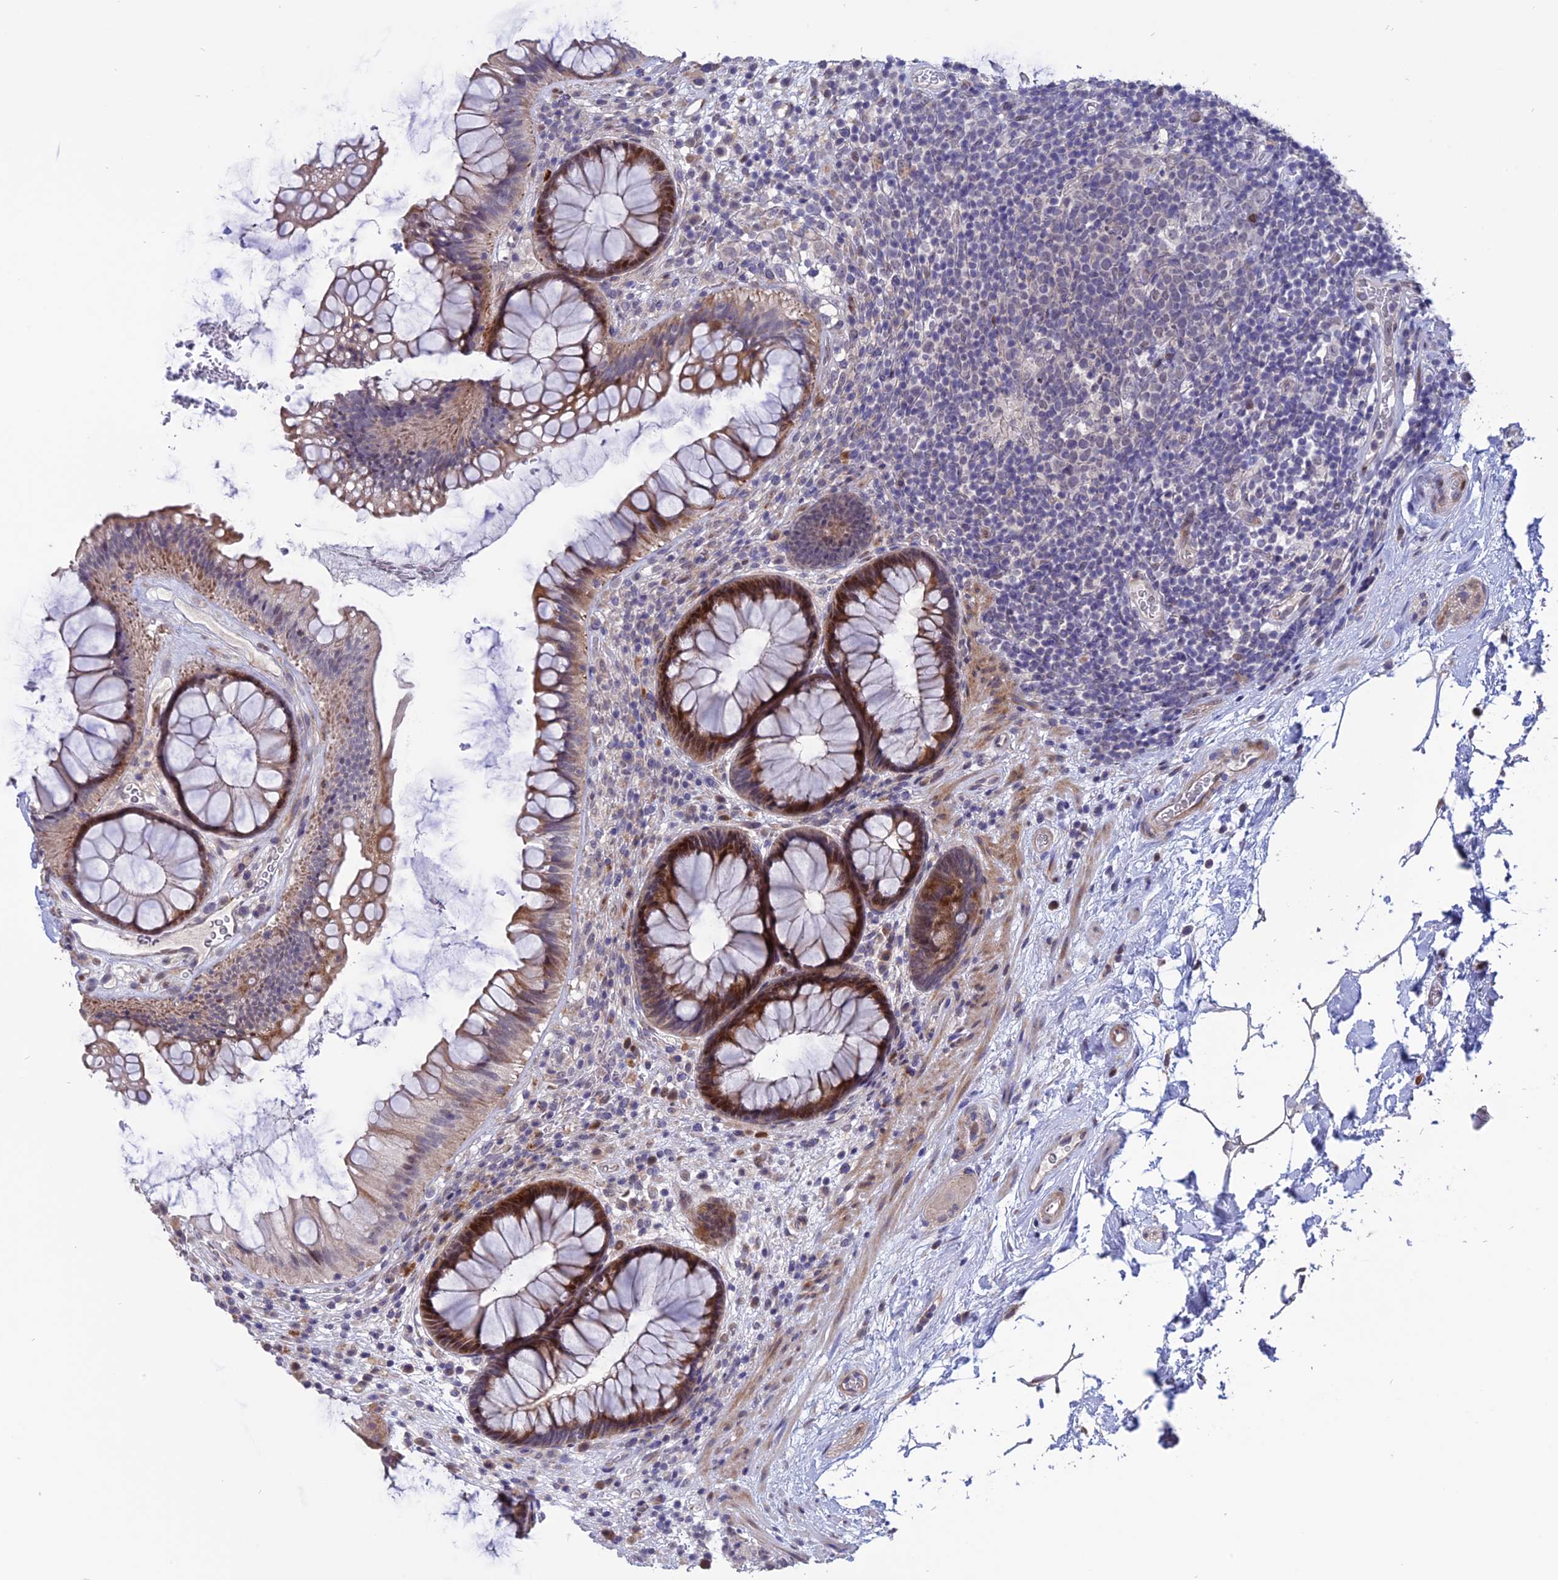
{"staining": {"intensity": "moderate", "quantity": "25%-75%", "location": "cytoplasmic/membranous,nuclear"}, "tissue": "rectum", "cell_type": "Glandular cells", "image_type": "normal", "snomed": [{"axis": "morphology", "description": "Normal tissue, NOS"}, {"axis": "topography", "description": "Rectum"}], "caption": "Moderate cytoplasmic/membranous,nuclear expression is present in approximately 25%-75% of glandular cells in benign rectum. Immunohistochemistry (ihc) stains the protein of interest in brown and the nuclei are stained blue.", "gene": "TMEM263", "patient": {"sex": "male", "age": 51}}